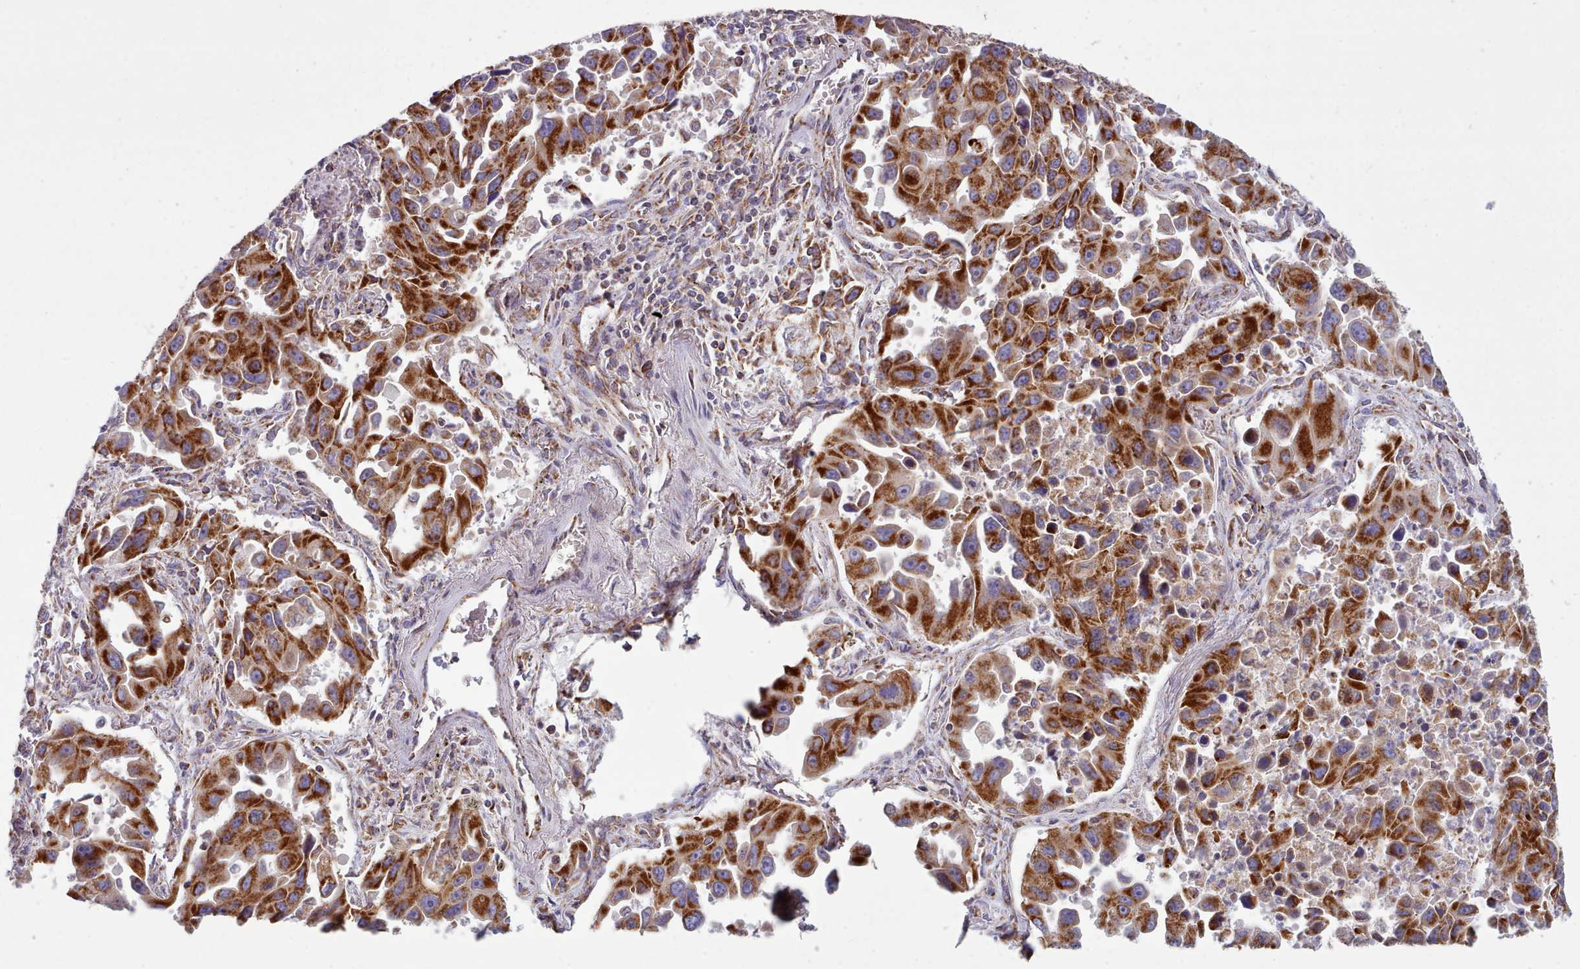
{"staining": {"intensity": "strong", "quantity": ">75%", "location": "cytoplasmic/membranous"}, "tissue": "lung cancer", "cell_type": "Tumor cells", "image_type": "cancer", "snomed": [{"axis": "morphology", "description": "Adenocarcinoma, NOS"}, {"axis": "topography", "description": "Lung"}], "caption": "Lung cancer (adenocarcinoma) was stained to show a protein in brown. There is high levels of strong cytoplasmic/membranous expression in approximately >75% of tumor cells.", "gene": "SRP54", "patient": {"sex": "male", "age": 66}}